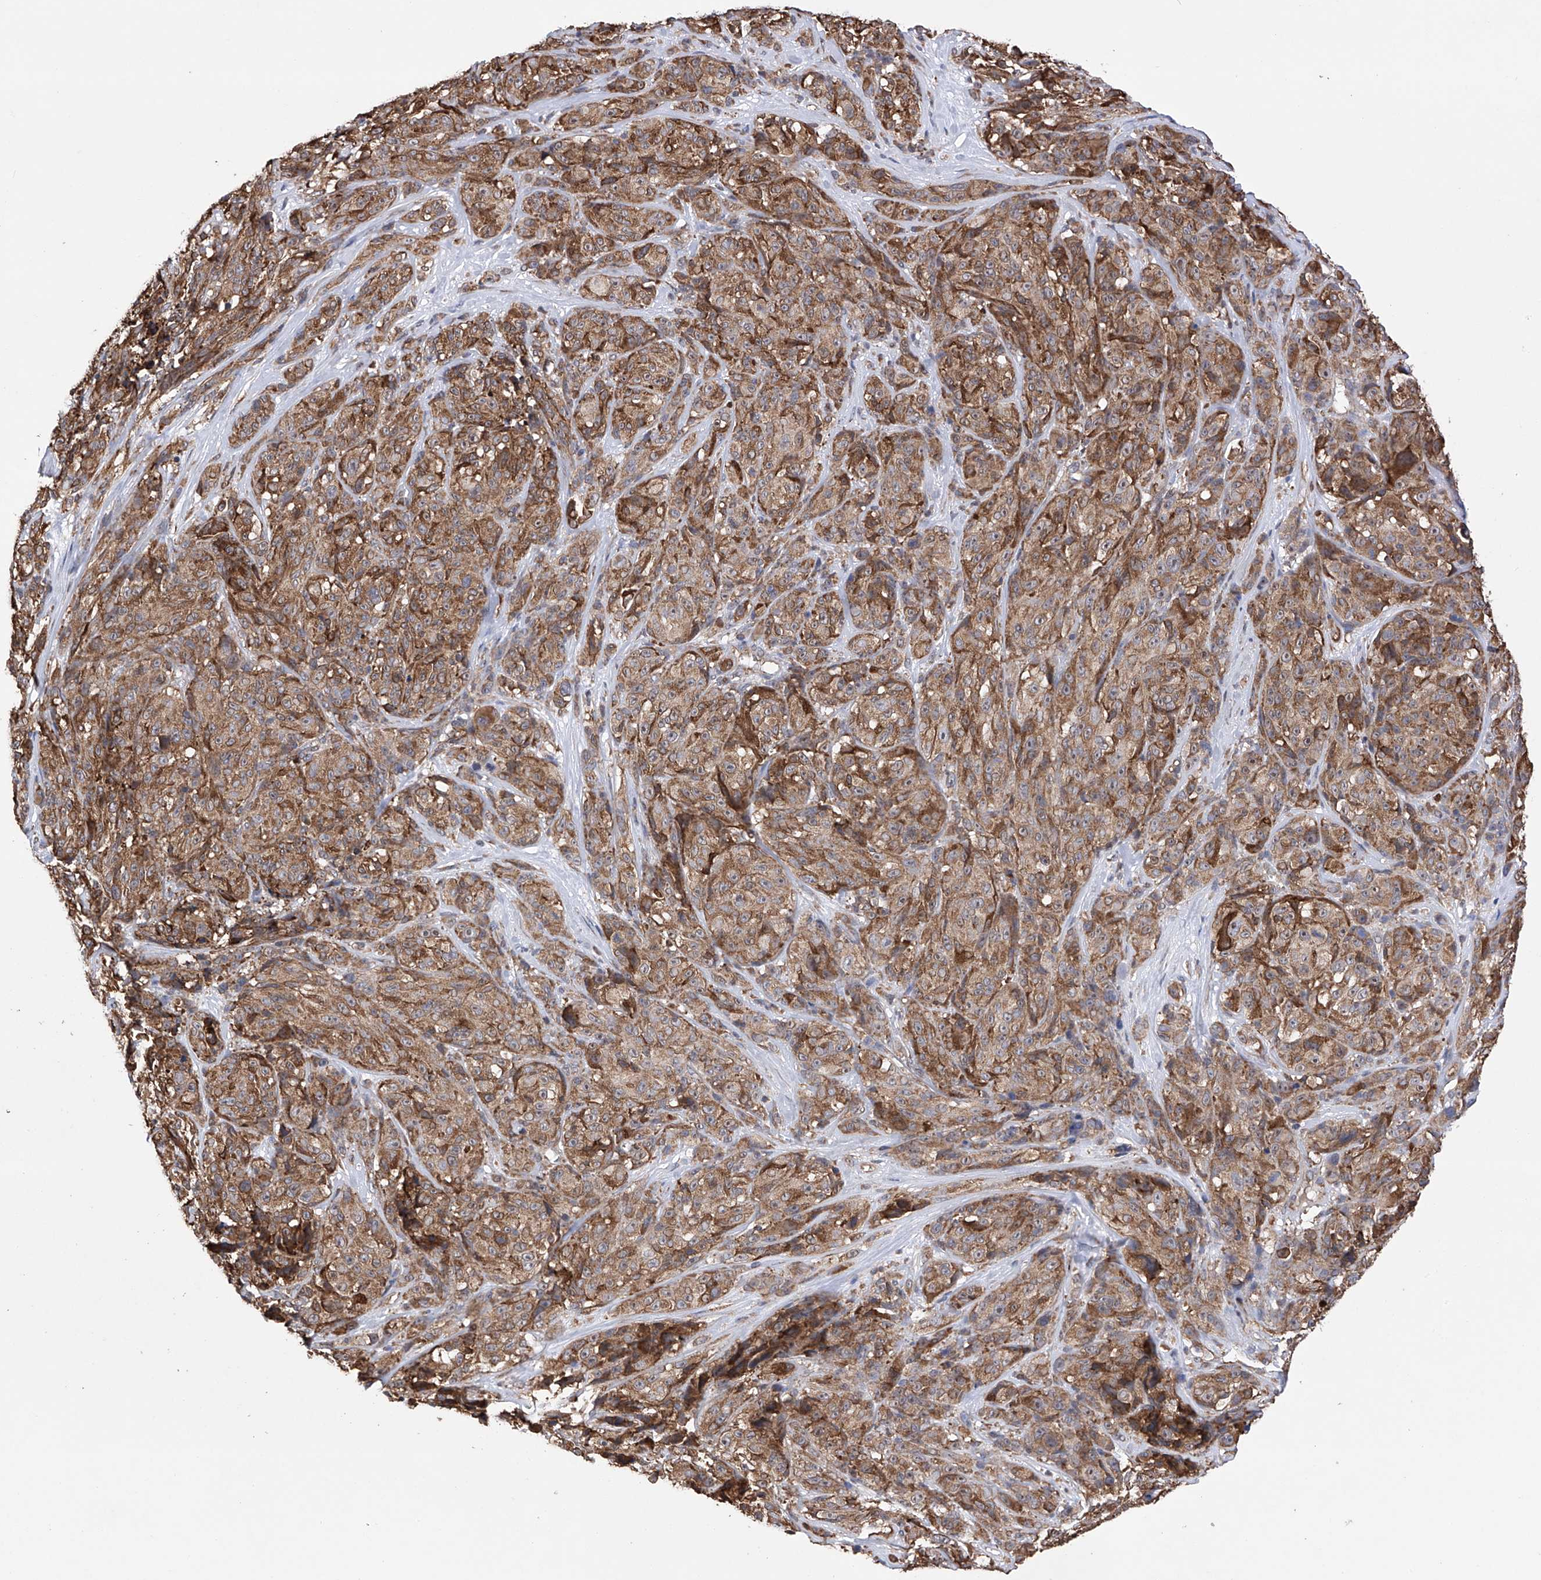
{"staining": {"intensity": "moderate", "quantity": ">75%", "location": "cytoplasmic/membranous"}, "tissue": "melanoma", "cell_type": "Tumor cells", "image_type": "cancer", "snomed": [{"axis": "morphology", "description": "Malignant melanoma, NOS"}, {"axis": "topography", "description": "Skin"}], "caption": "The photomicrograph demonstrates staining of malignant melanoma, revealing moderate cytoplasmic/membranous protein staining (brown color) within tumor cells.", "gene": "DNAH8", "patient": {"sex": "male", "age": 73}}